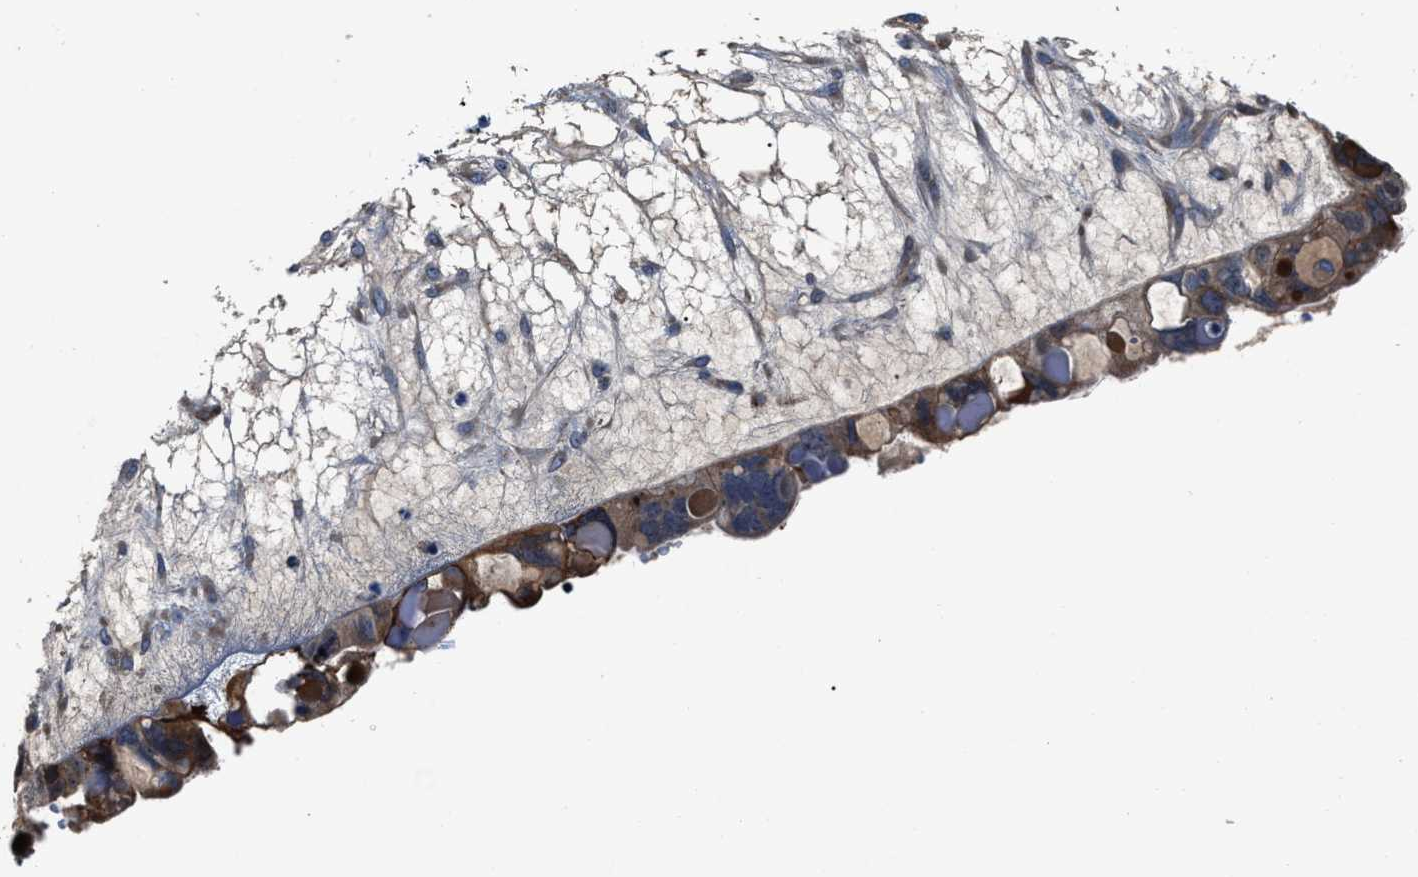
{"staining": {"intensity": "moderate", "quantity": "25%-75%", "location": "cytoplasmic/membranous"}, "tissue": "ovarian cancer", "cell_type": "Tumor cells", "image_type": "cancer", "snomed": [{"axis": "morphology", "description": "Cystadenocarcinoma, serous, NOS"}, {"axis": "topography", "description": "Ovary"}], "caption": "Immunohistochemistry image of ovarian cancer stained for a protein (brown), which reveals medium levels of moderate cytoplasmic/membranous positivity in about 25%-75% of tumor cells.", "gene": "SLC12A2", "patient": {"sex": "female", "age": 79}}